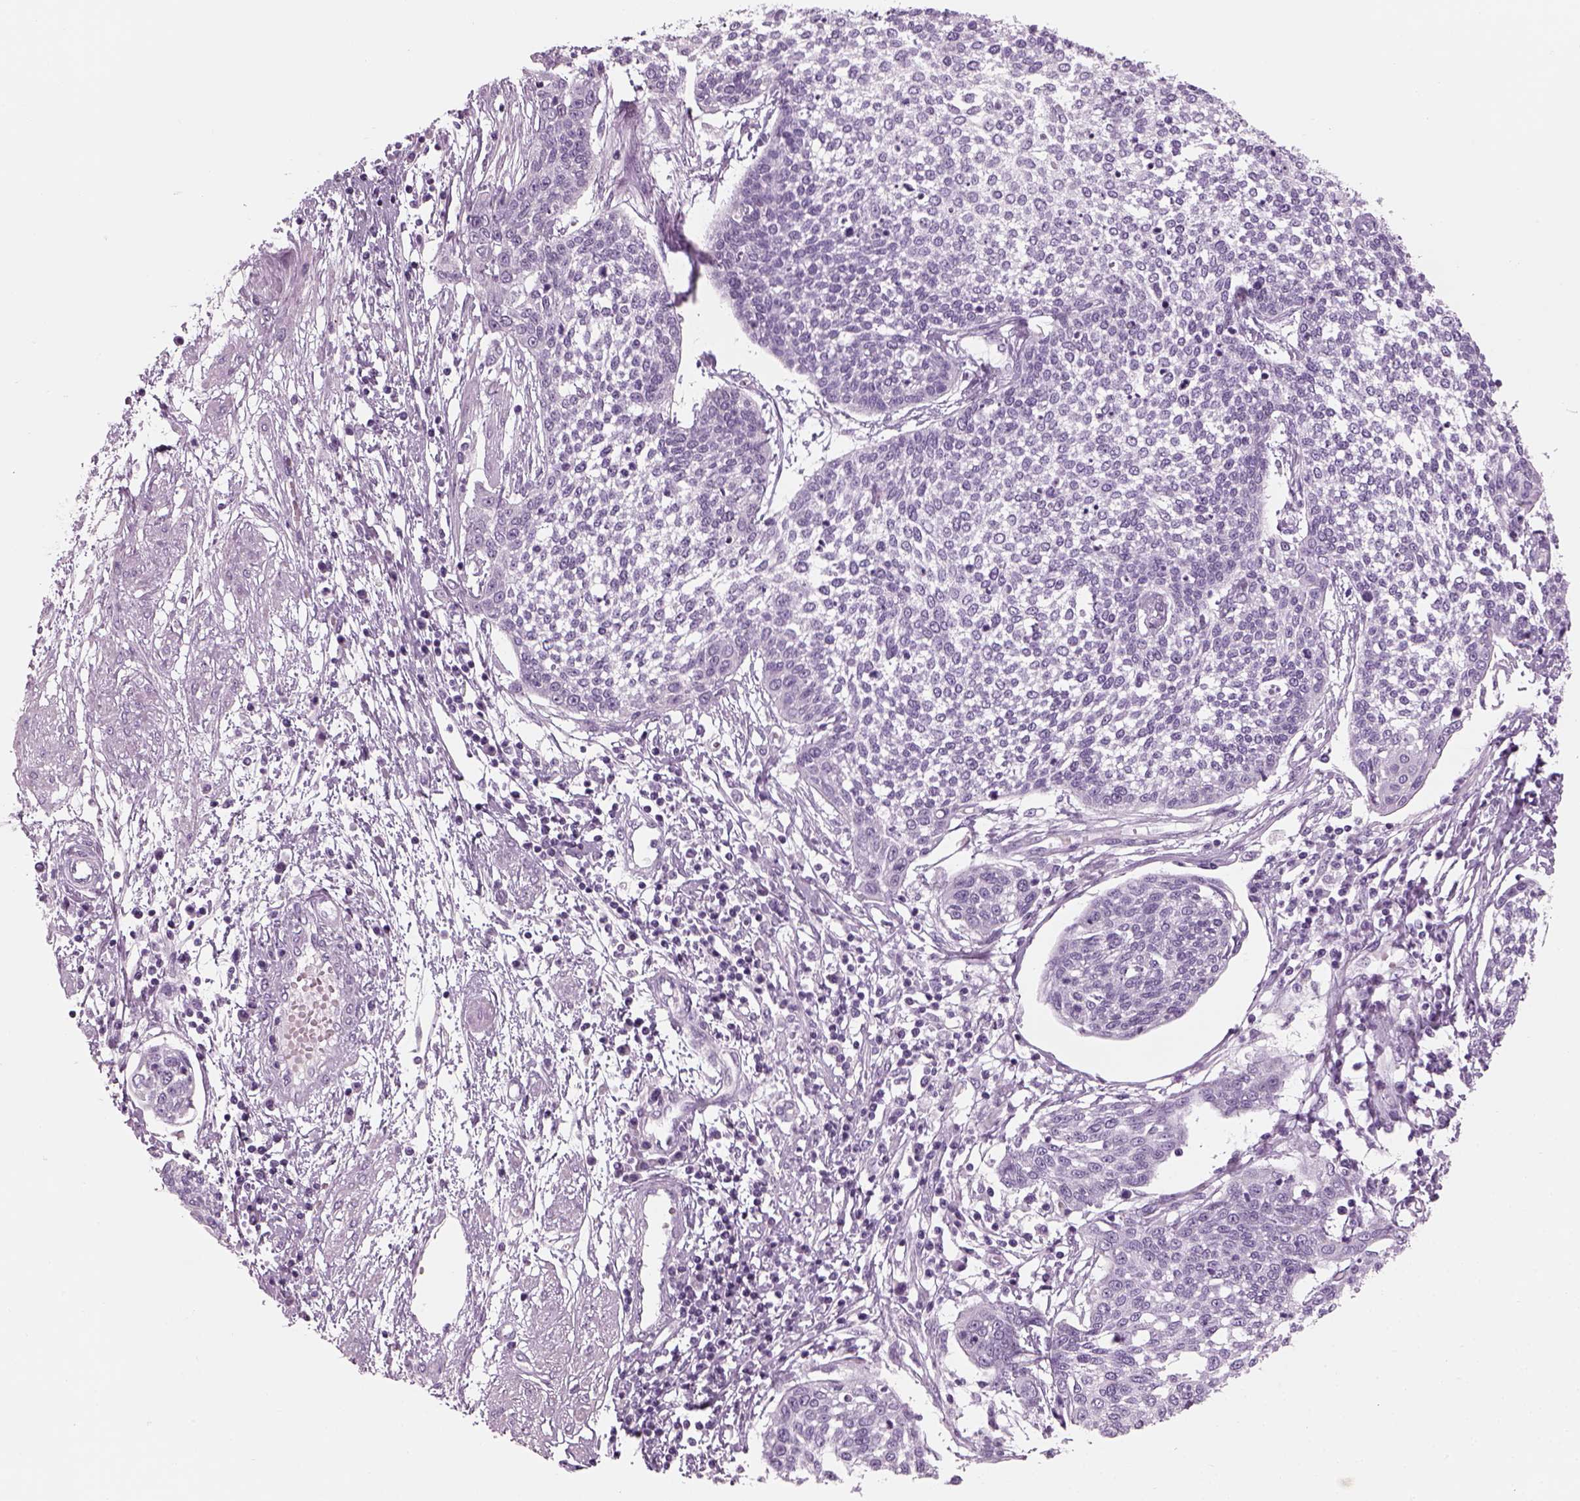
{"staining": {"intensity": "negative", "quantity": "none", "location": "none"}, "tissue": "cervical cancer", "cell_type": "Tumor cells", "image_type": "cancer", "snomed": [{"axis": "morphology", "description": "Squamous cell carcinoma, NOS"}, {"axis": "topography", "description": "Cervix"}], "caption": "A micrograph of human squamous cell carcinoma (cervical) is negative for staining in tumor cells.", "gene": "PABPC1L2B", "patient": {"sex": "female", "age": 34}}